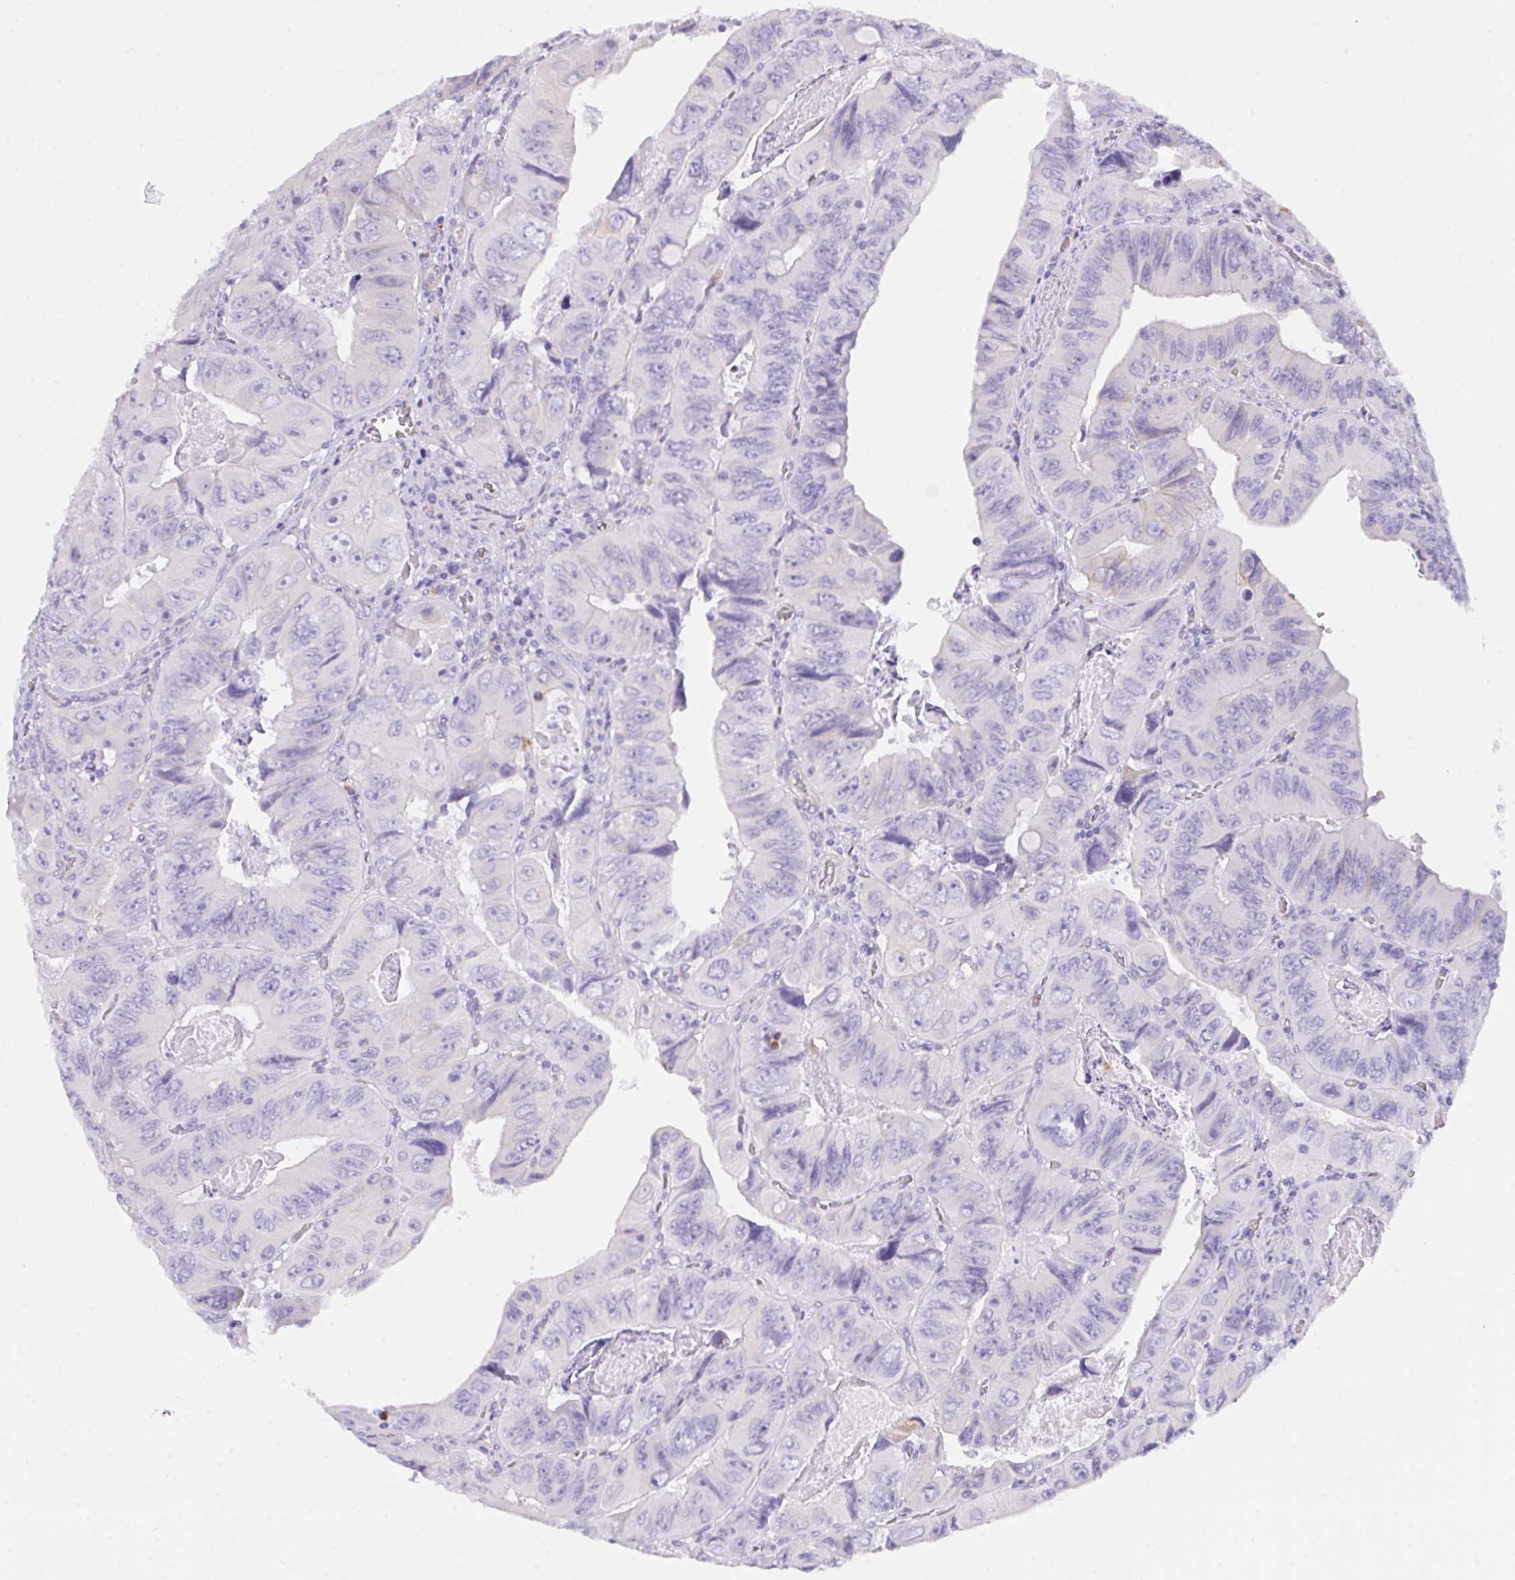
{"staining": {"intensity": "negative", "quantity": "none", "location": "none"}, "tissue": "colorectal cancer", "cell_type": "Tumor cells", "image_type": "cancer", "snomed": [{"axis": "morphology", "description": "Adenocarcinoma, NOS"}, {"axis": "topography", "description": "Colon"}], "caption": "This image is of adenocarcinoma (colorectal) stained with immunohistochemistry (IHC) to label a protein in brown with the nuclei are counter-stained blue. There is no expression in tumor cells.", "gene": "CEP170B", "patient": {"sex": "female", "age": 84}}